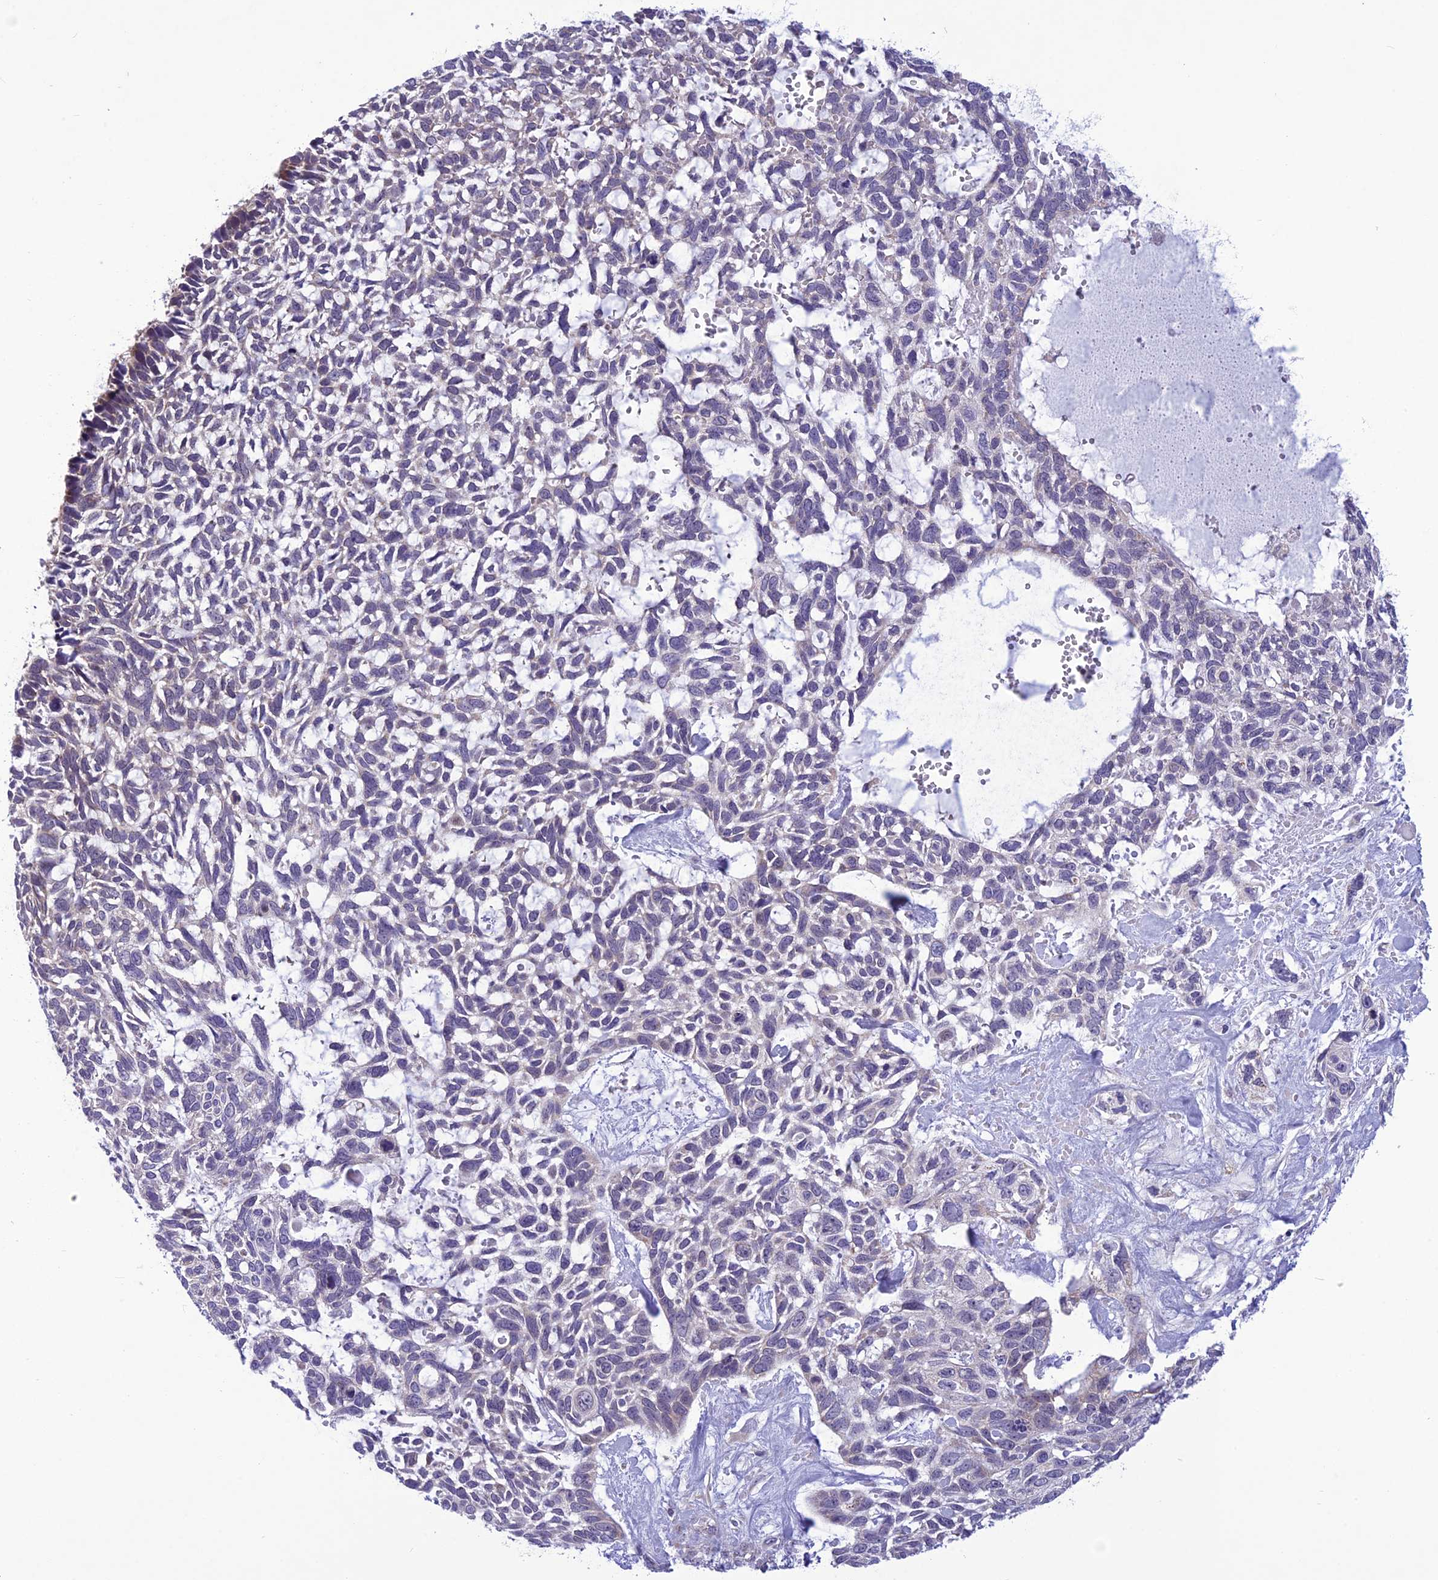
{"staining": {"intensity": "negative", "quantity": "none", "location": "none"}, "tissue": "skin cancer", "cell_type": "Tumor cells", "image_type": "cancer", "snomed": [{"axis": "morphology", "description": "Basal cell carcinoma"}, {"axis": "topography", "description": "Skin"}], "caption": "High power microscopy image of an IHC micrograph of skin cancer (basal cell carcinoma), revealing no significant expression in tumor cells.", "gene": "PSMF1", "patient": {"sex": "male", "age": 88}}